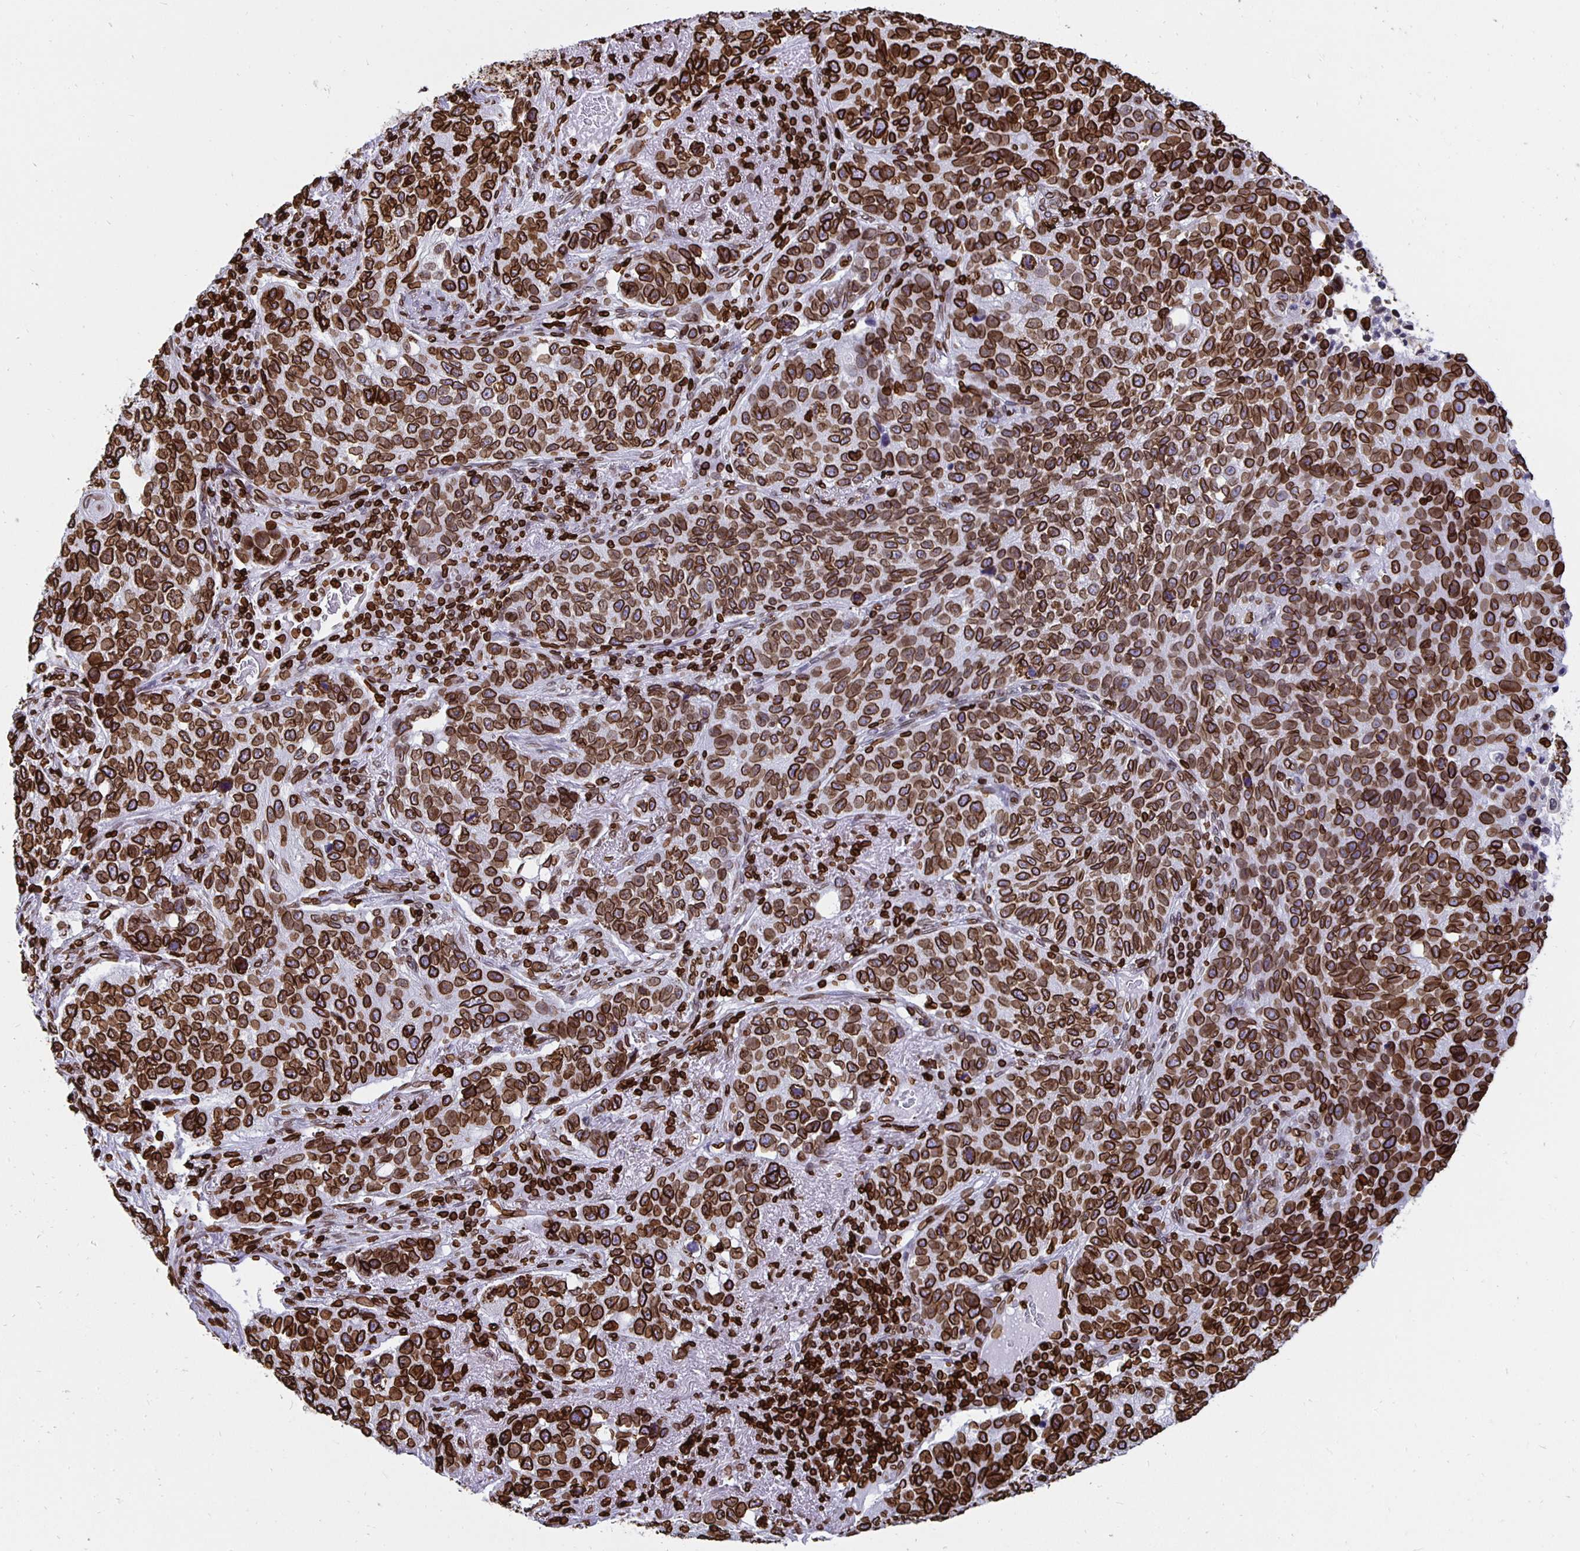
{"staining": {"intensity": "strong", "quantity": ">75%", "location": "cytoplasmic/membranous,nuclear"}, "tissue": "lung cancer", "cell_type": "Tumor cells", "image_type": "cancer", "snomed": [{"axis": "morphology", "description": "Squamous cell carcinoma, NOS"}, {"axis": "topography", "description": "Lymph node"}, {"axis": "topography", "description": "Lung"}], "caption": "Immunohistochemical staining of lung cancer (squamous cell carcinoma) shows high levels of strong cytoplasmic/membranous and nuclear staining in approximately >75% of tumor cells. The staining was performed using DAB to visualize the protein expression in brown, while the nuclei were stained in blue with hematoxylin (Magnification: 20x).", "gene": "LMNB1", "patient": {"sex": "male", "age": 61}}